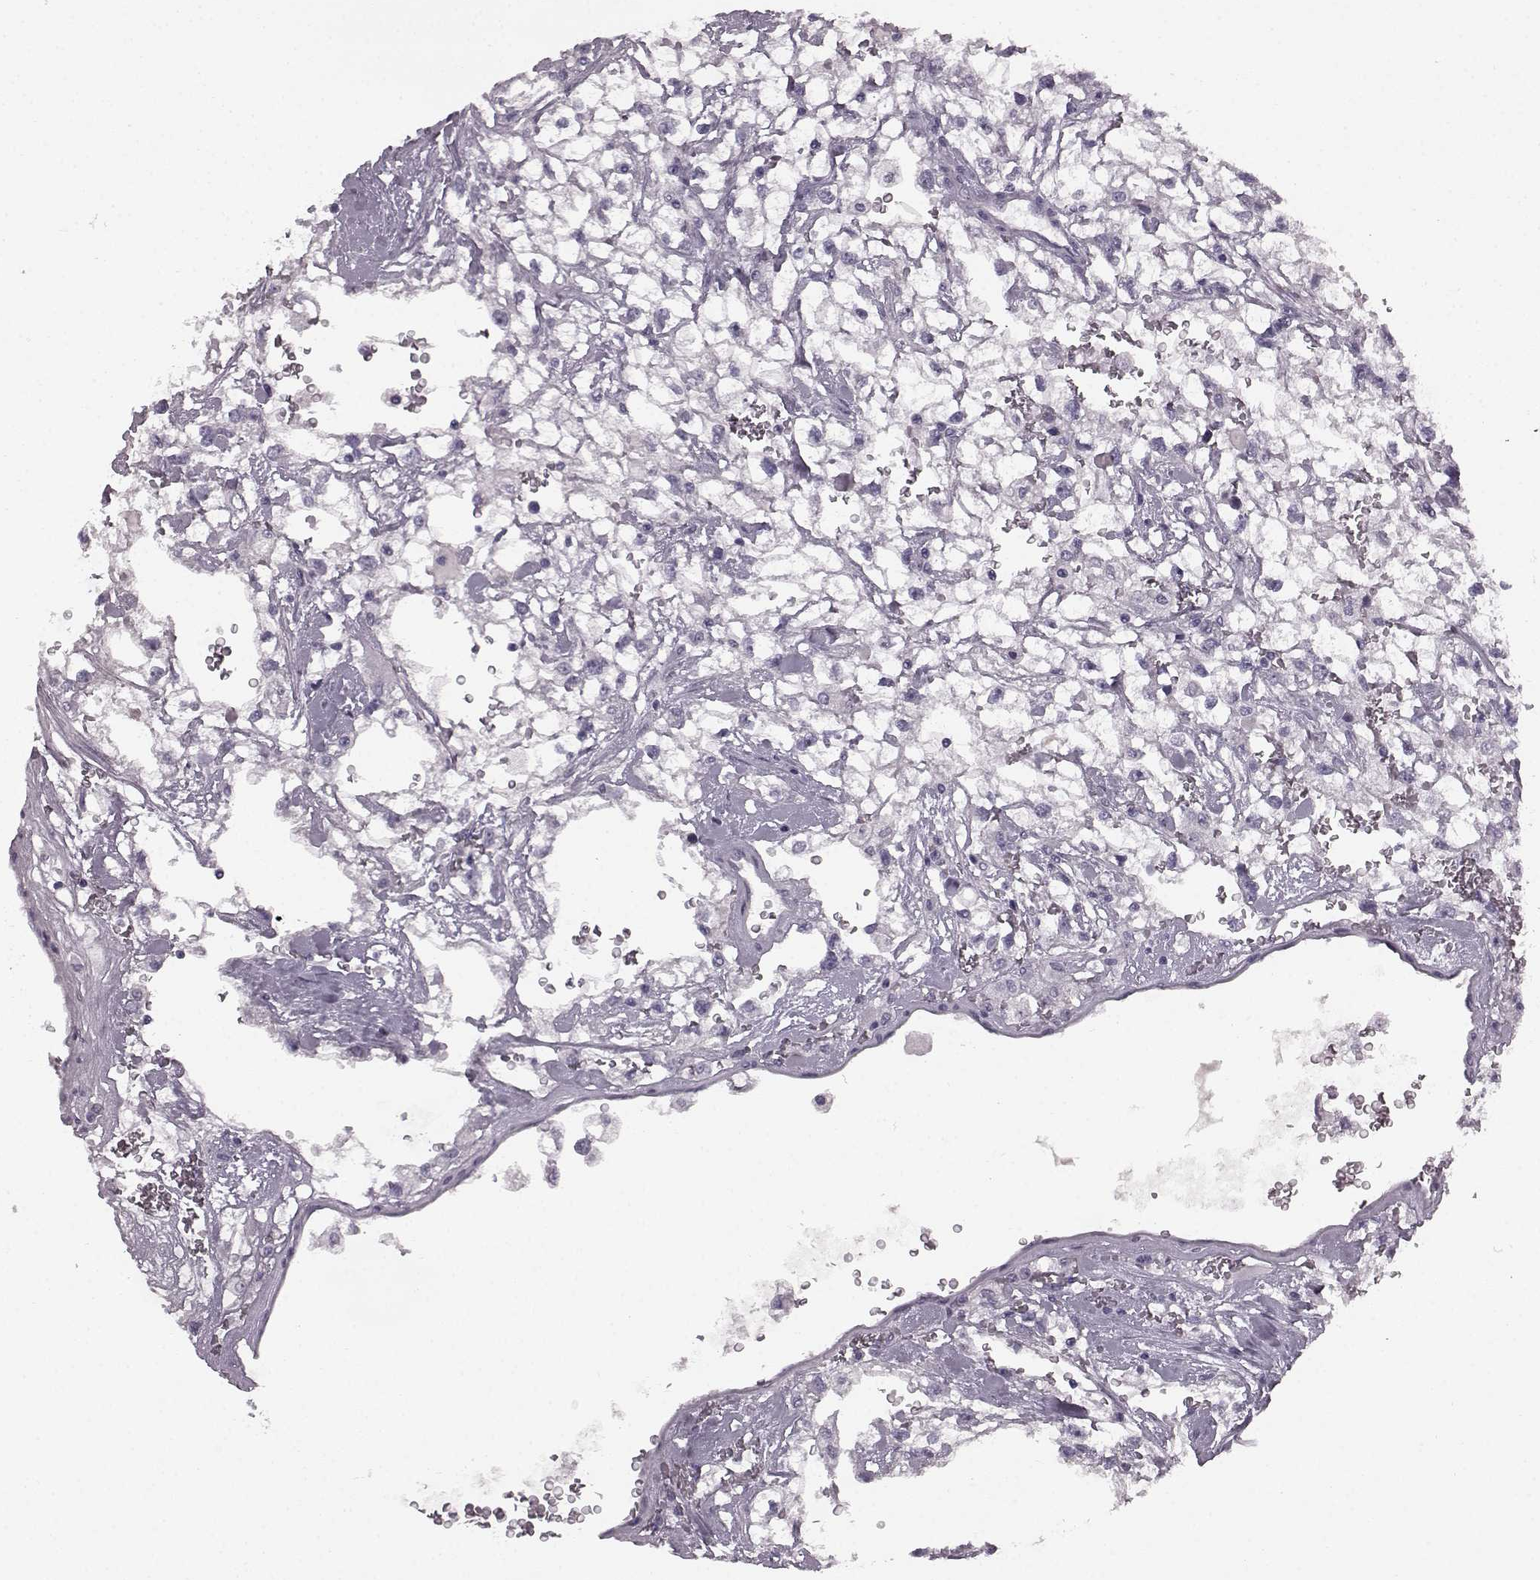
{"staining": {"intensity": "negative", "quantity": "none", "location": "none"}, "tissue": "renal cancer", "cell_type": "Tumor cells", "image_type": "cancer", "snomed": [{"axis": "morphology", "description": "Adenocarcinoma, NOS"}, {"axis": "topography", "description": "Kidney"}], "caption": "Immunohistochemical staining of renal cancer demonstrates no significant expression in tumor cells.", "gene": "PRPH2", "patient": {"sex": "male", "age": 59}}